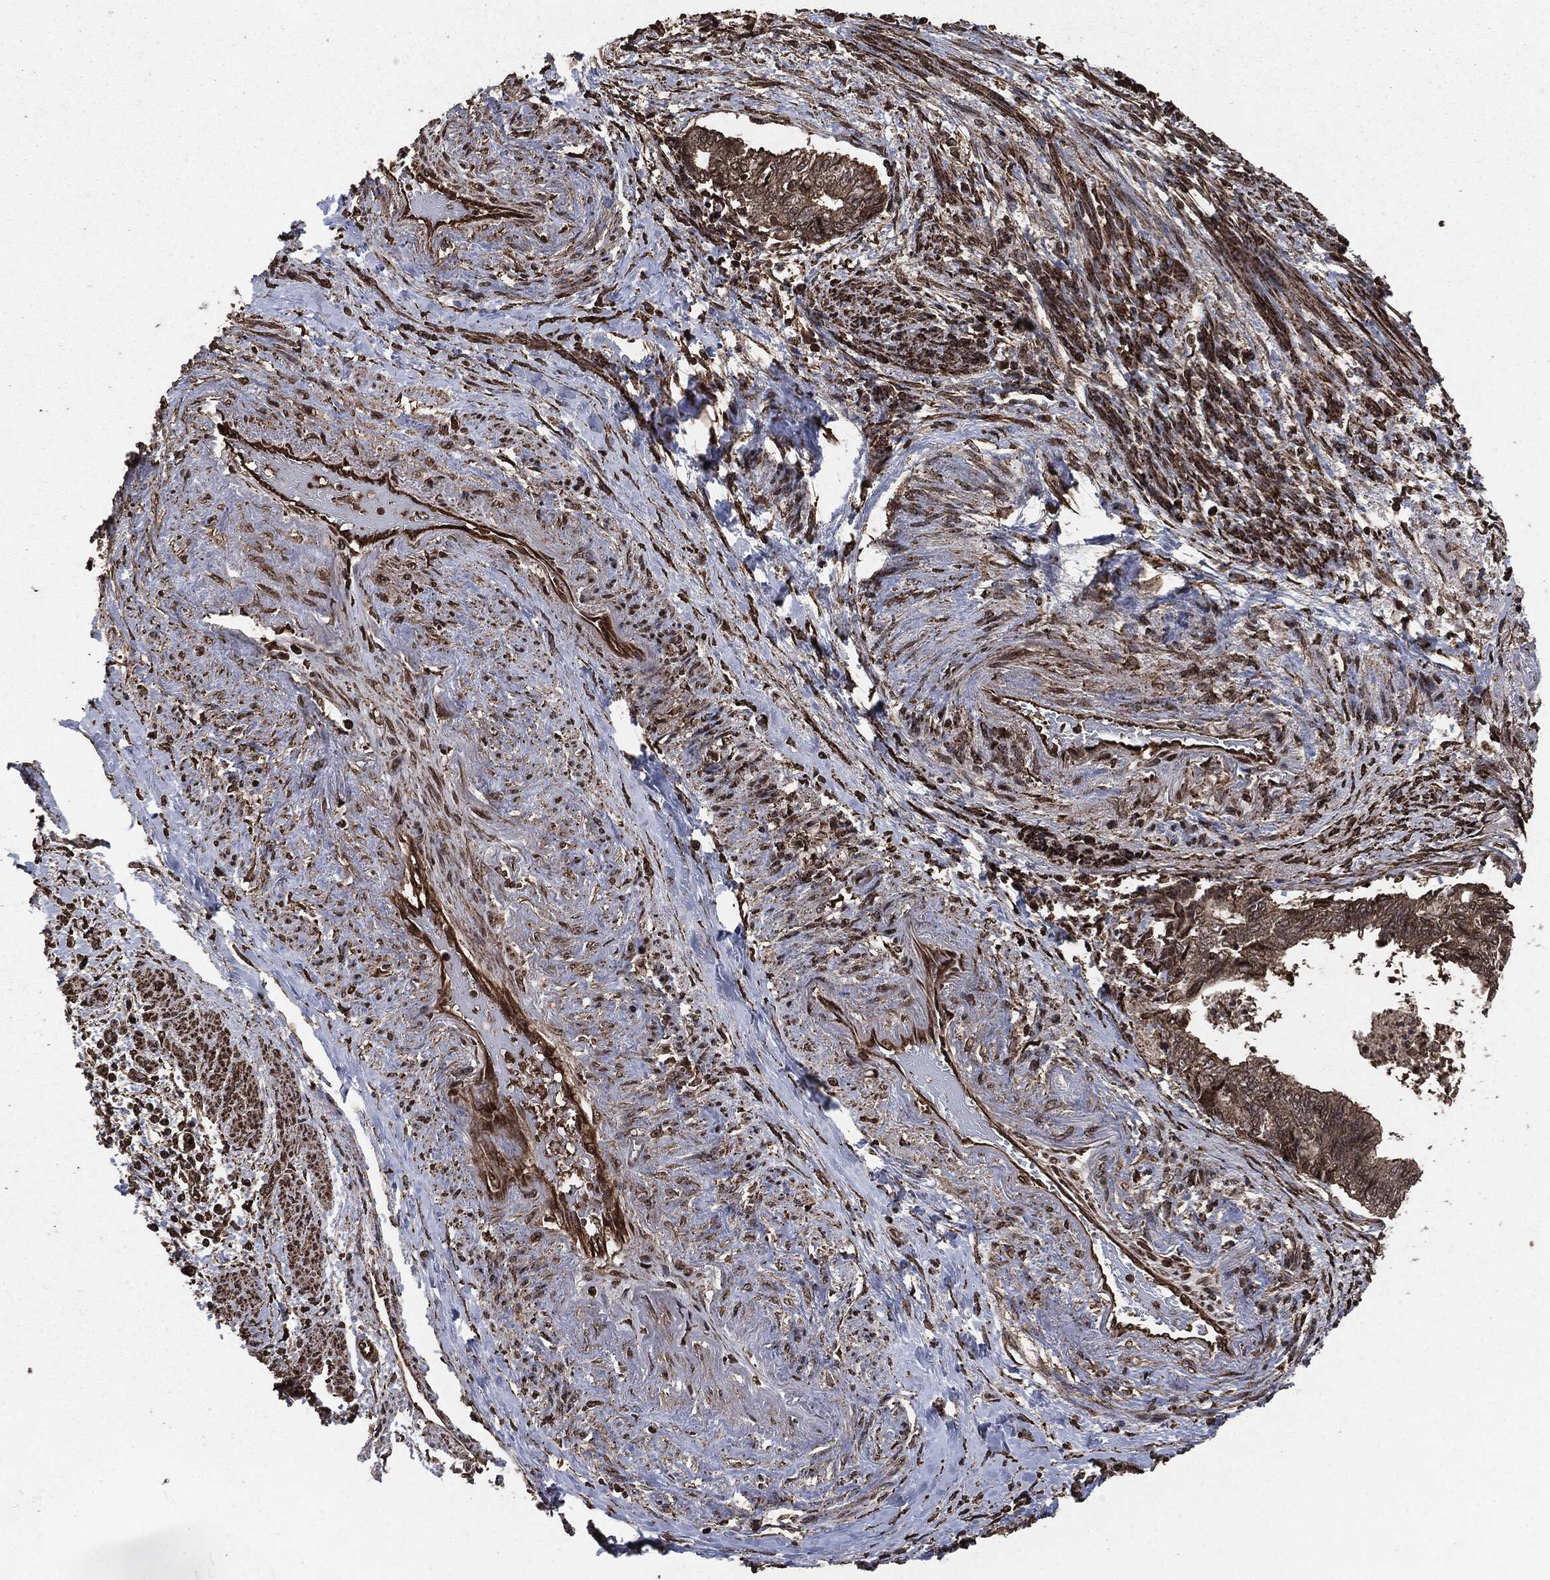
{"staining": {"intensity": "moderate", "quantity": "25%-75%", "location": "cytoplasmic/membranous"}, "tissue": "endometrial cancer", "cell_type": "Tumor cells", "image_type": "cancer", "snomed": [{"axis": "morphology", "description": "Adenocarcinoma, NOS"}, {"axis": "topography", "description": "Endometrium"}], "caption": "Immunohistochemistry (IHC) of human endometrial cancer reveals medium levels of moderate cytoplasmic/membranous staining in about 25%-75% of tumor cells.", "gene": "EGFR", "patient": {"sex": "female", "age": 65}}